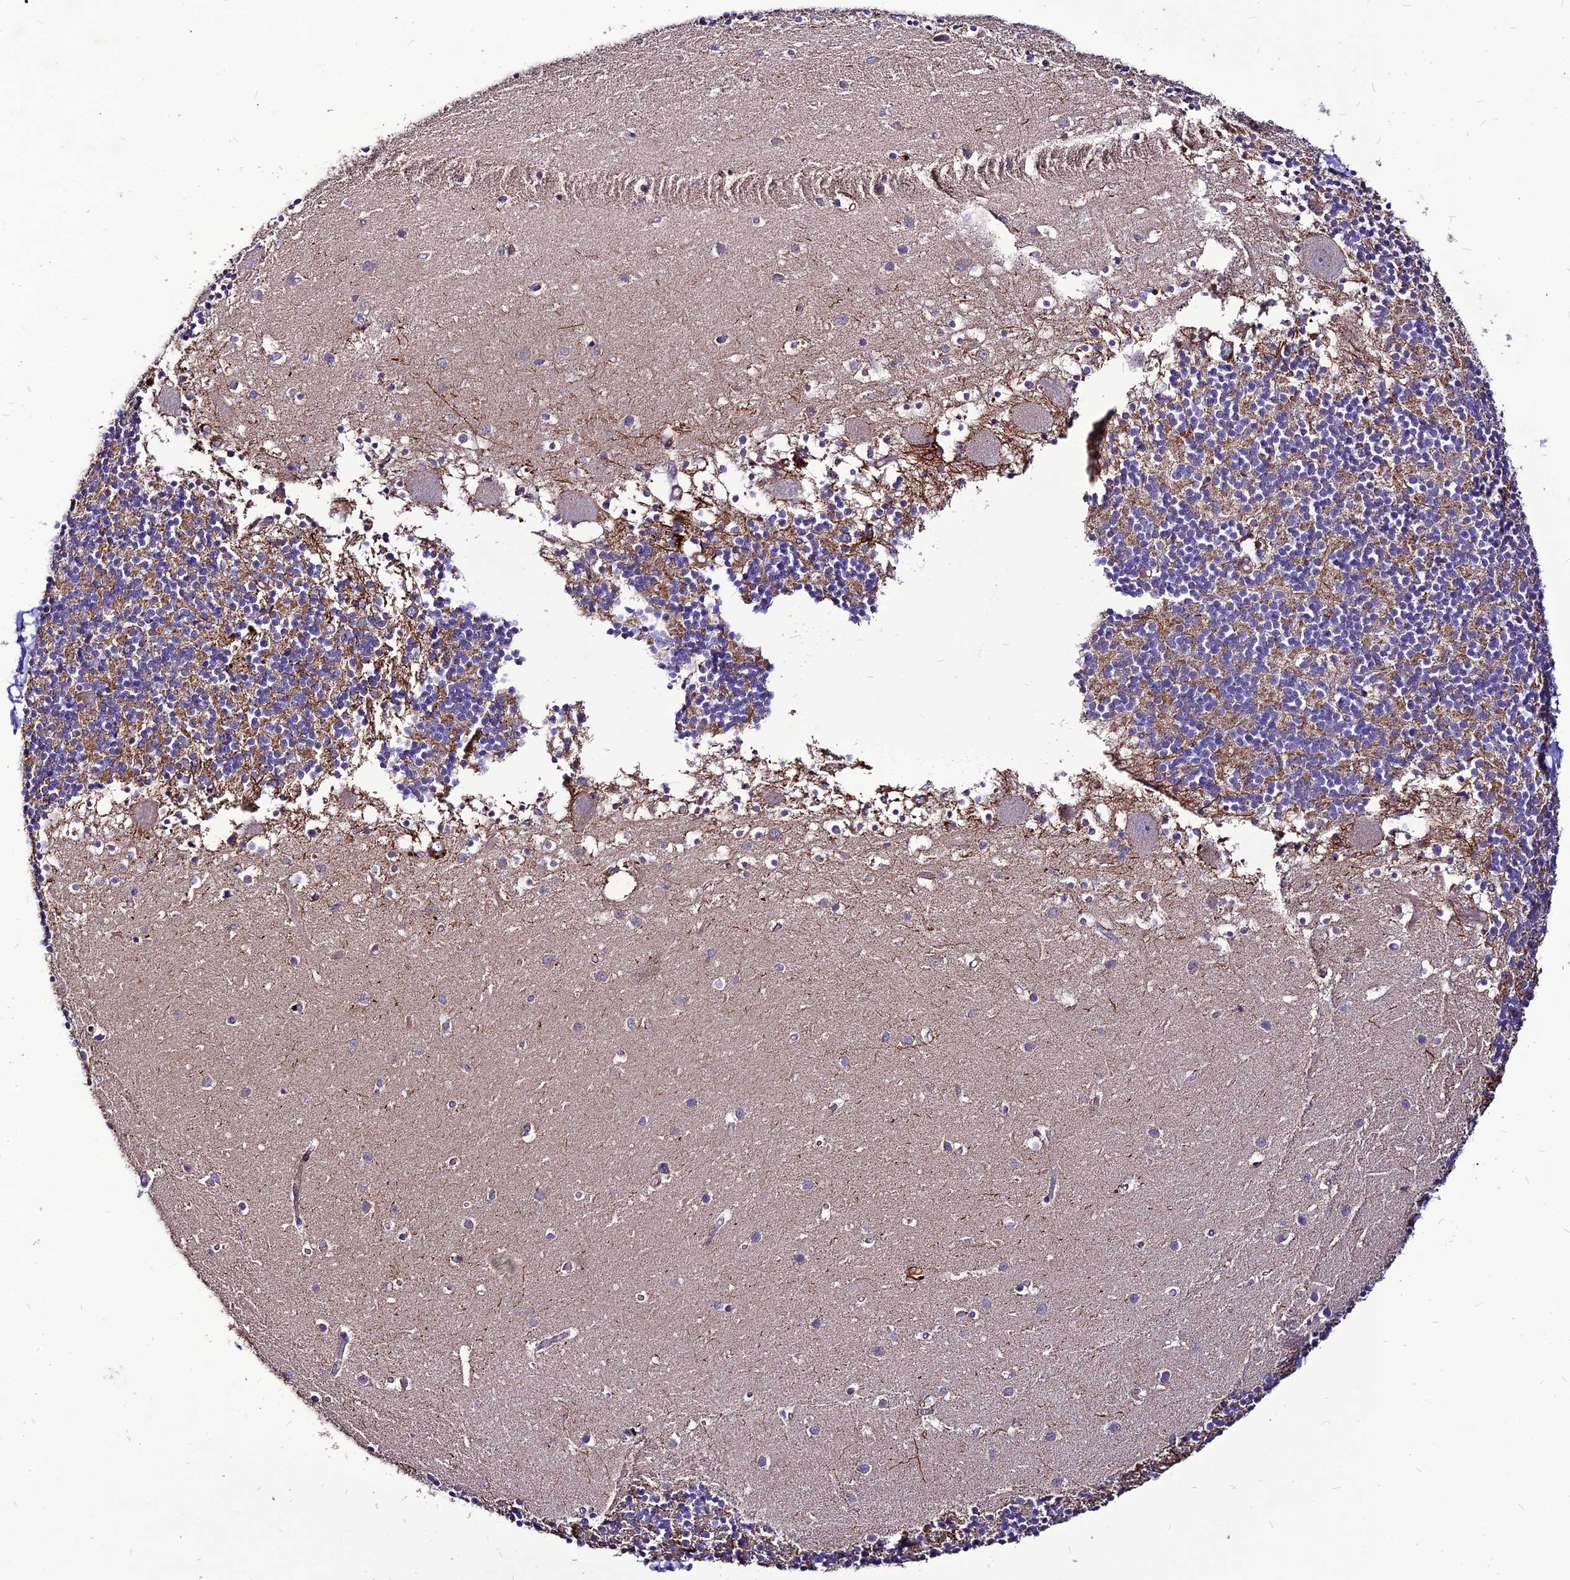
{"staining": {"intensity": "moderate", "quantity": "<25%", "location": "cytoplasmic/membranous"}, "tissue": "cerebellum", "cell_type": "Cells in granular layer", "image_type": "normal", "snomed": [{"axis": "morphology", "description": "Normal tissue, NOS"}, {"axis": "topography", "description": "Cerebellum"}], "caption": "Immunohistochemistry (IHC) staining of normal cerebellum, which demonstrates low levels of moderate cytoplasmic/membranous positivity in approximately <25% of cells in granular layer indicating moderate cytoplasmic/membranous protein positivity. The staining was performed using DAB (brown) for protein detection and nuclei were counterstained in hematoxylin (blue).", "gene": "RIMOC1", "patient": {"sex": "male", "age": 54}}